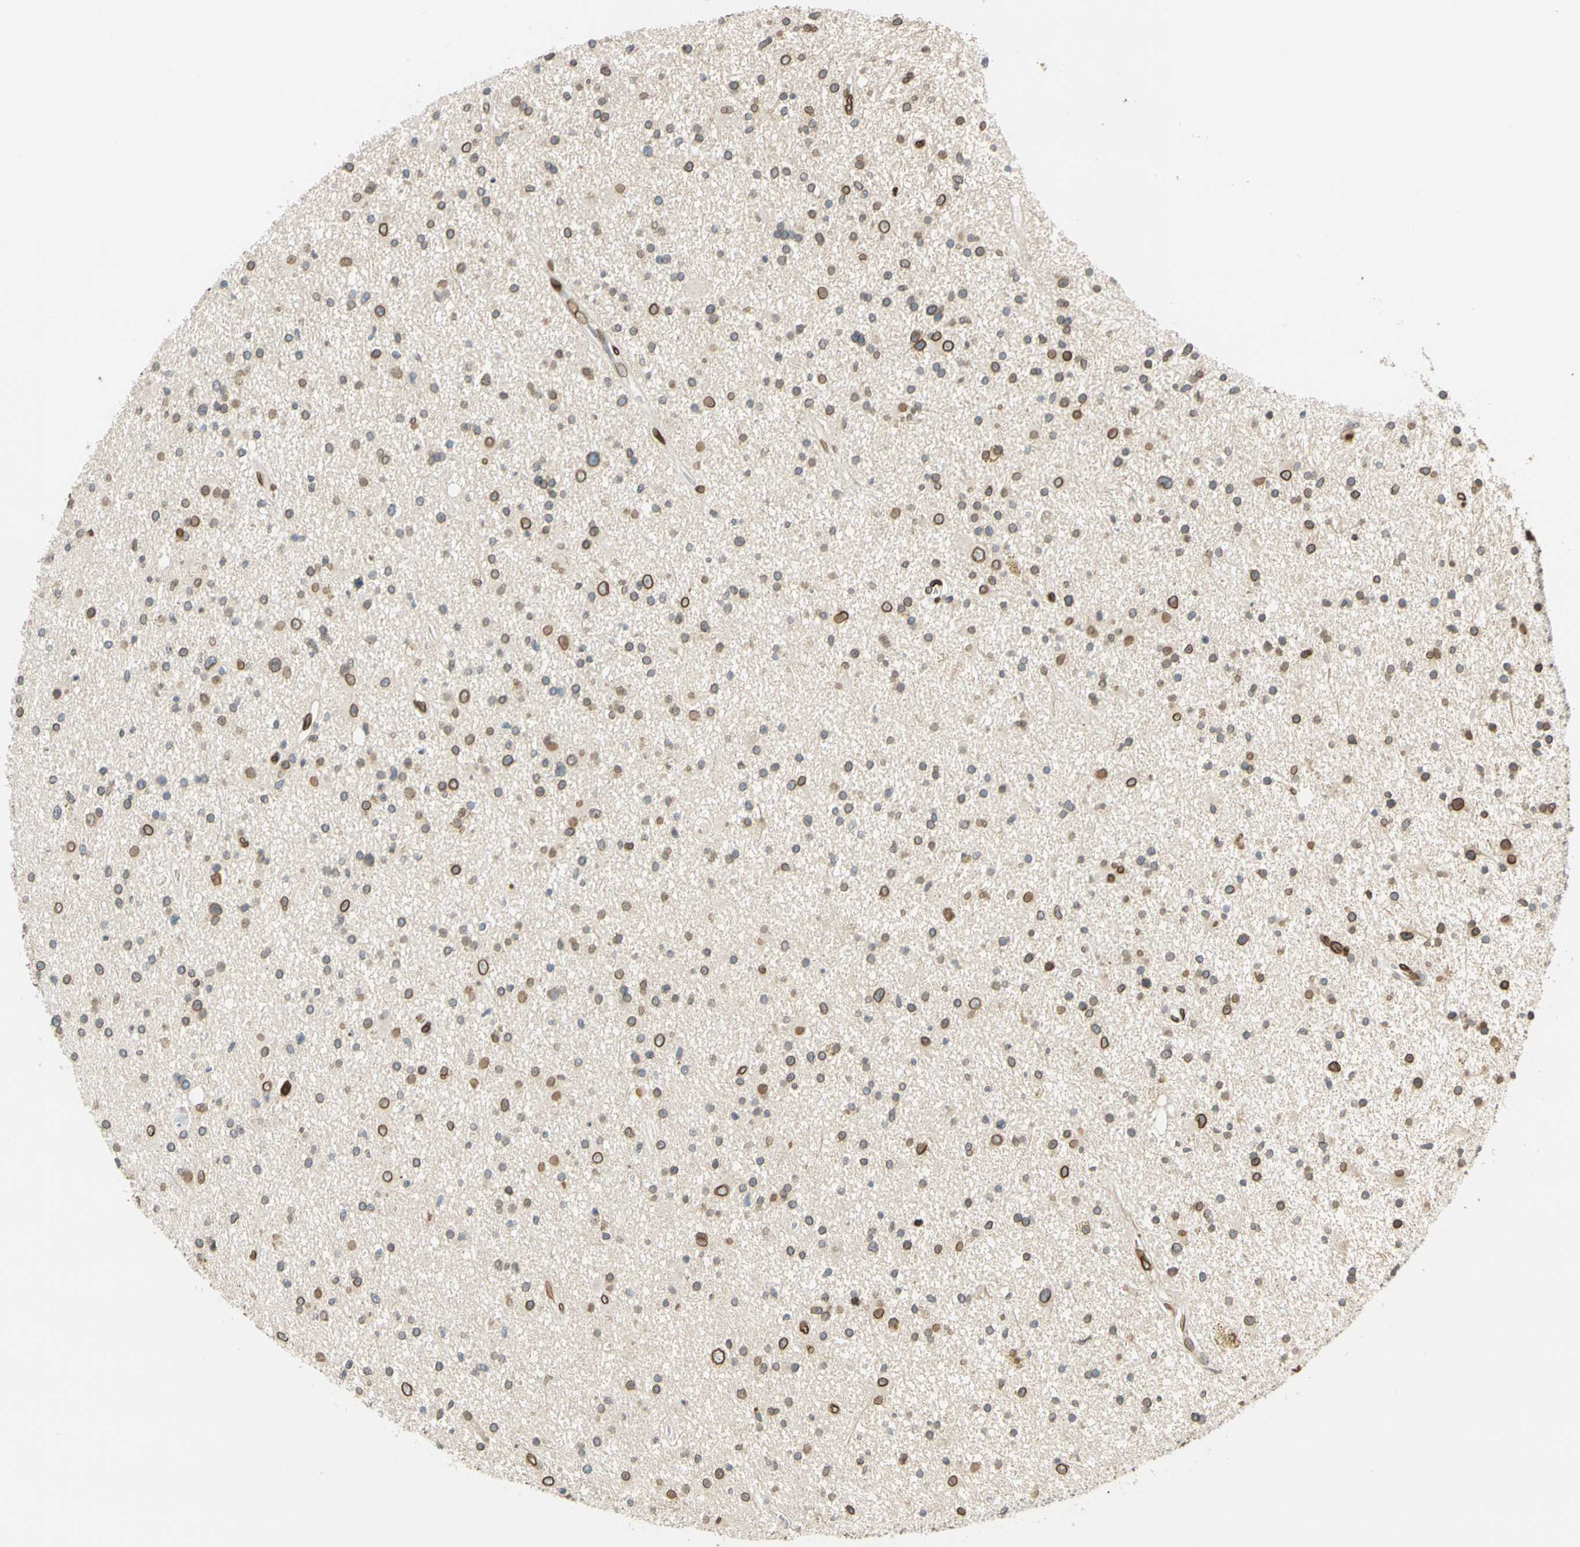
{"staining": {"intensity": "moderate", "quantity": ">75%", "location": "cytoplasmic/membranous,nuclear"}, "tissue": "glioma", "cell_type": "Tumor cells", "image_type": "cancer", "snomed": [{"axis": "morphology", "description": "Glioma, malignant, High grade"}, {"axis": "topography", "description": "Brain"}], "caption": "Brown immunohistochemical staining in human malignant glioma (high-grade) demonstrates moderate cytoplasmic/membranous and nuclear positivity in about >75% of tumor cells. (DAB (3,3'-diaminobenzidine) = brown stain, brightfield microscopy at high magnification).", "gene": "SUN1", "patient": {"sex": "male", "age": 33}}